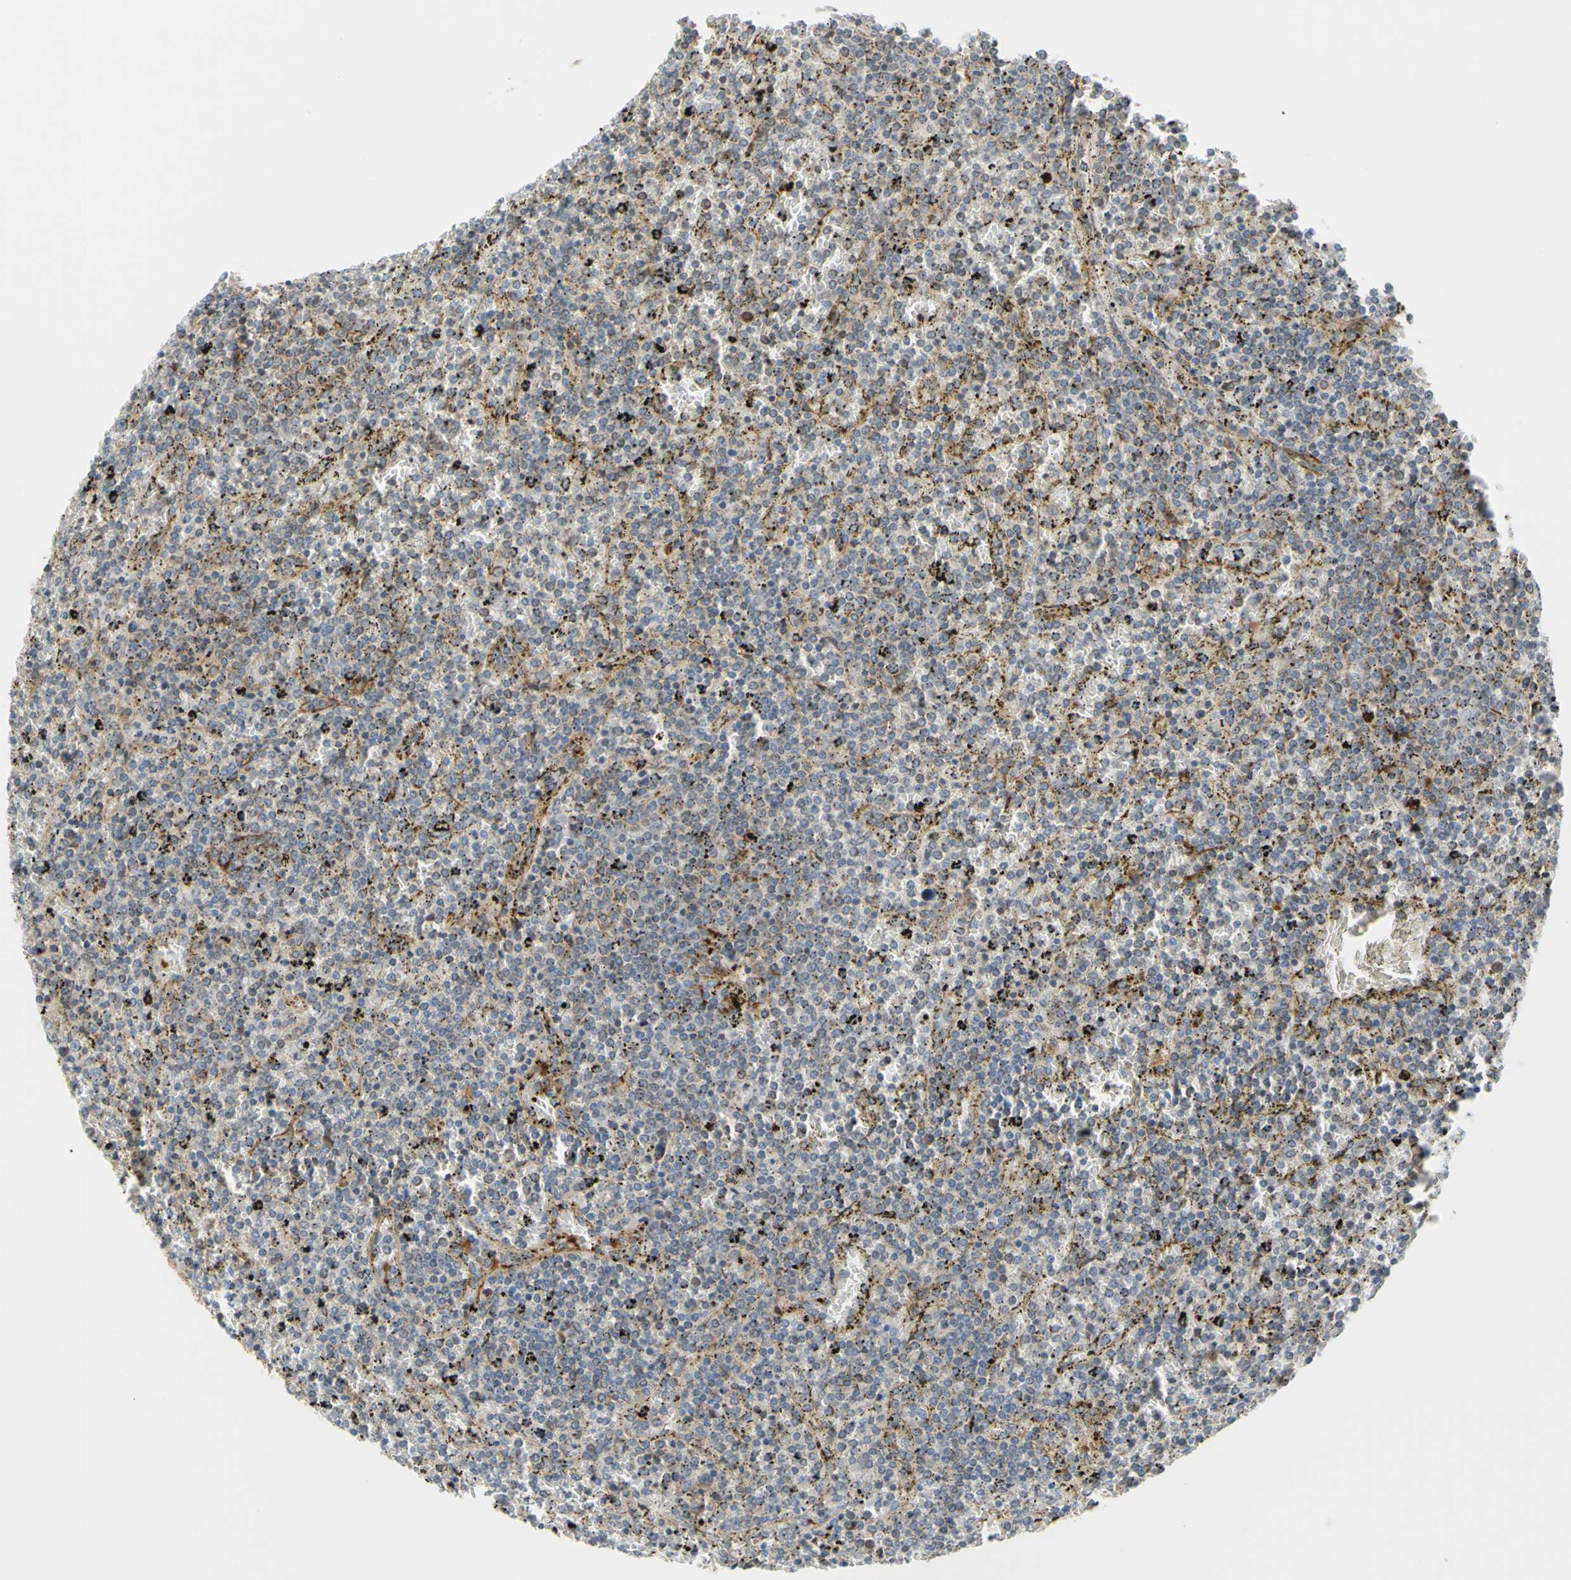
{"staining": {"intensity": "negative", "quantity": "none", "location": "none"}, "tissue": "lymphoma", "cell_type": "Tumor cells", "image_type": "cancer", "snomed": [{"axis": "morphology", "description": "Malignant lymphoma, non-Hodgkin's type, Low grade"}, {"axis": "topography", "description": "Spleen"}], "caption": "The IHC photomicrograph has no significant expression in tumor cells of lymphoma tissue.", "gene": "PRAF2", "patient": {"sex": "female", "age": 77}}